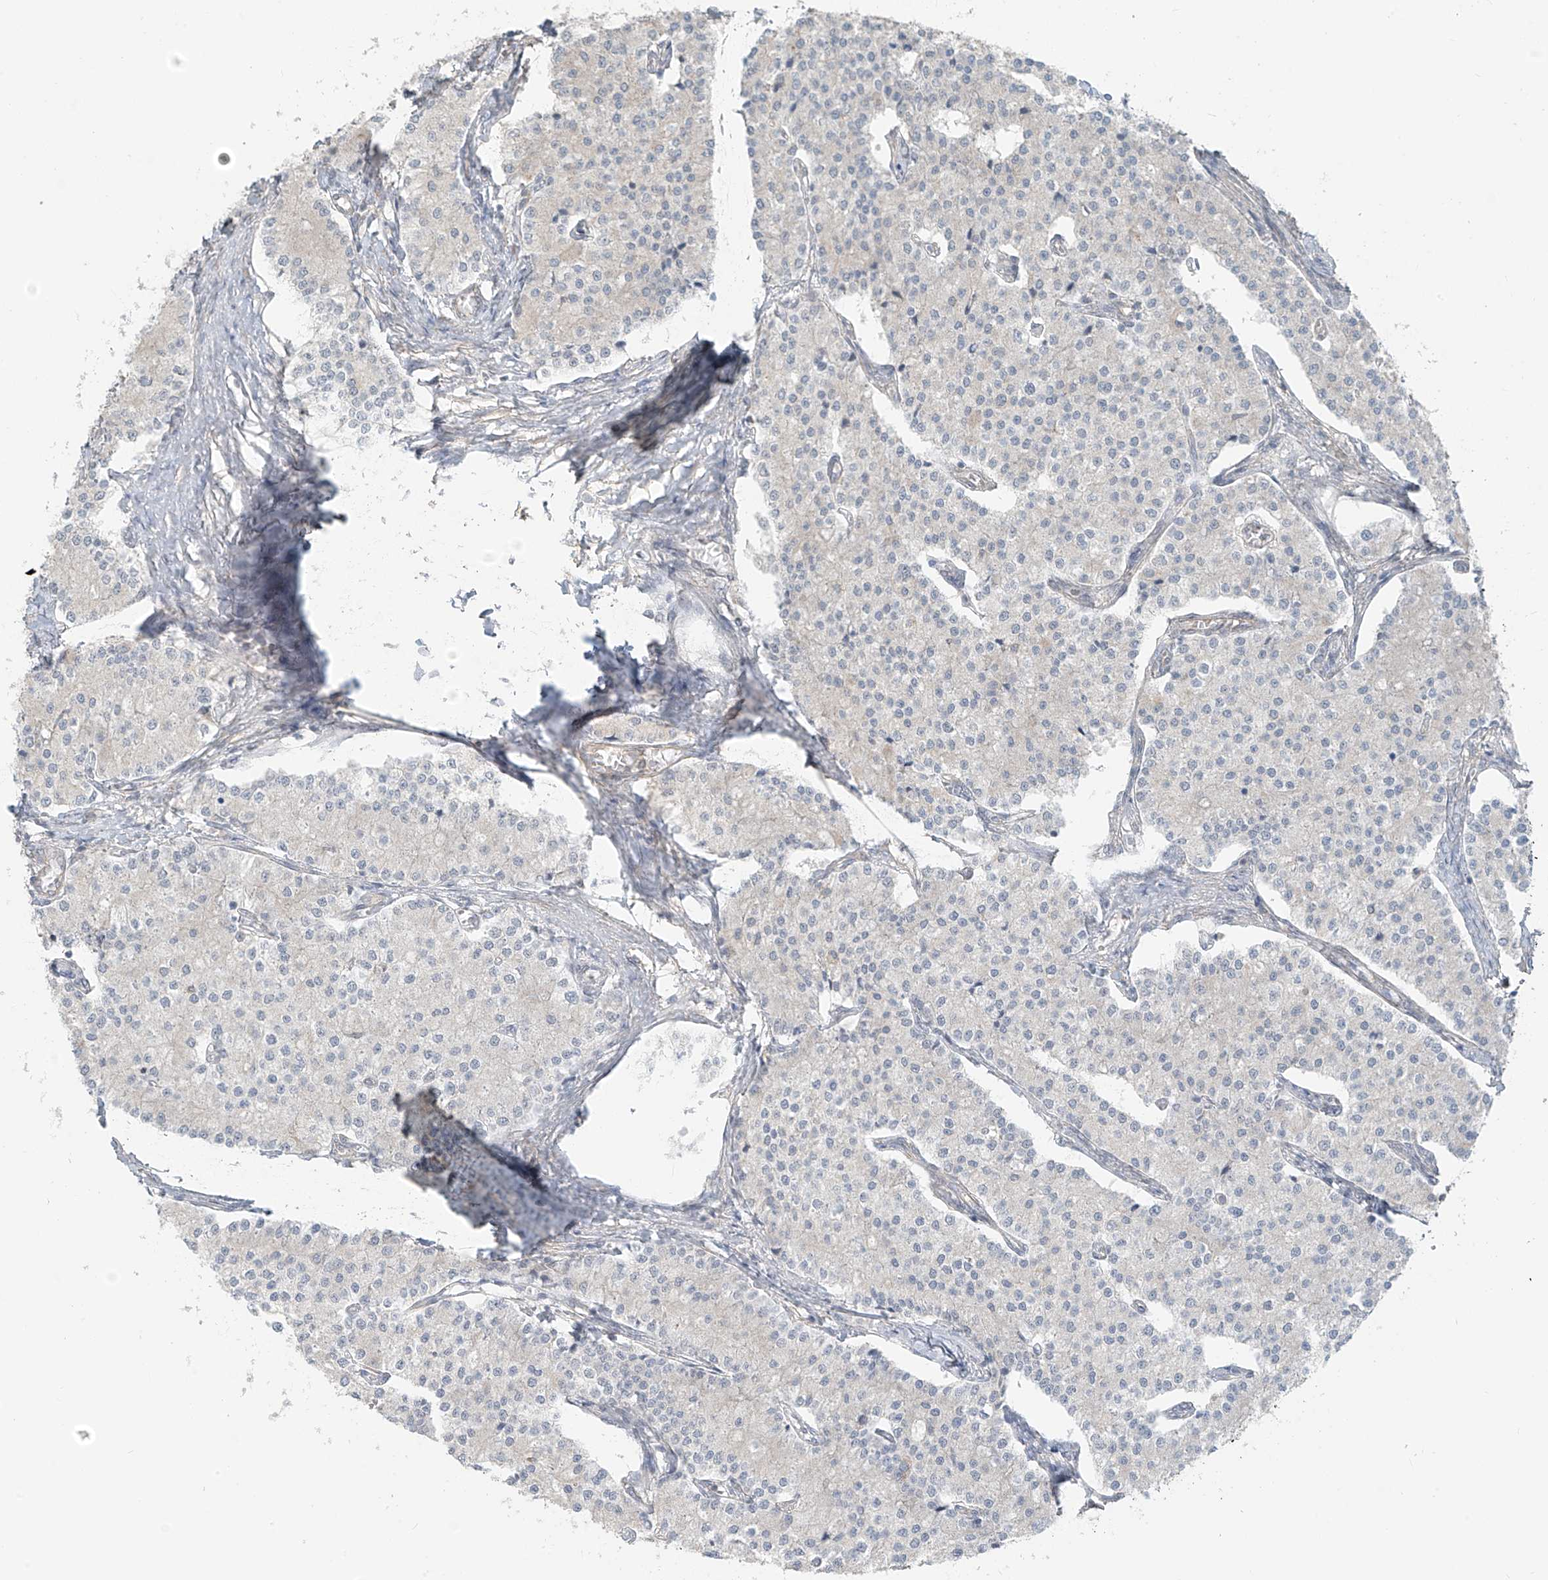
{"staining": {"intensity": "negative", "quantity": "none", "location": "none"}, "tissue": "carcinoid", "cell_type": "Tumor cells", "image_type": "cancer", "snomed": [{"axis": "morphology", "description": "Carcinoid, malignant, NOS"}, {"axis": "topography", "description": "Colon"}], "caption": "Tumor cells are negative for brown protein staining in malignant carcinoid.", "gene": "ABCD1", "patient": {"sex": "female", "age": 52}}